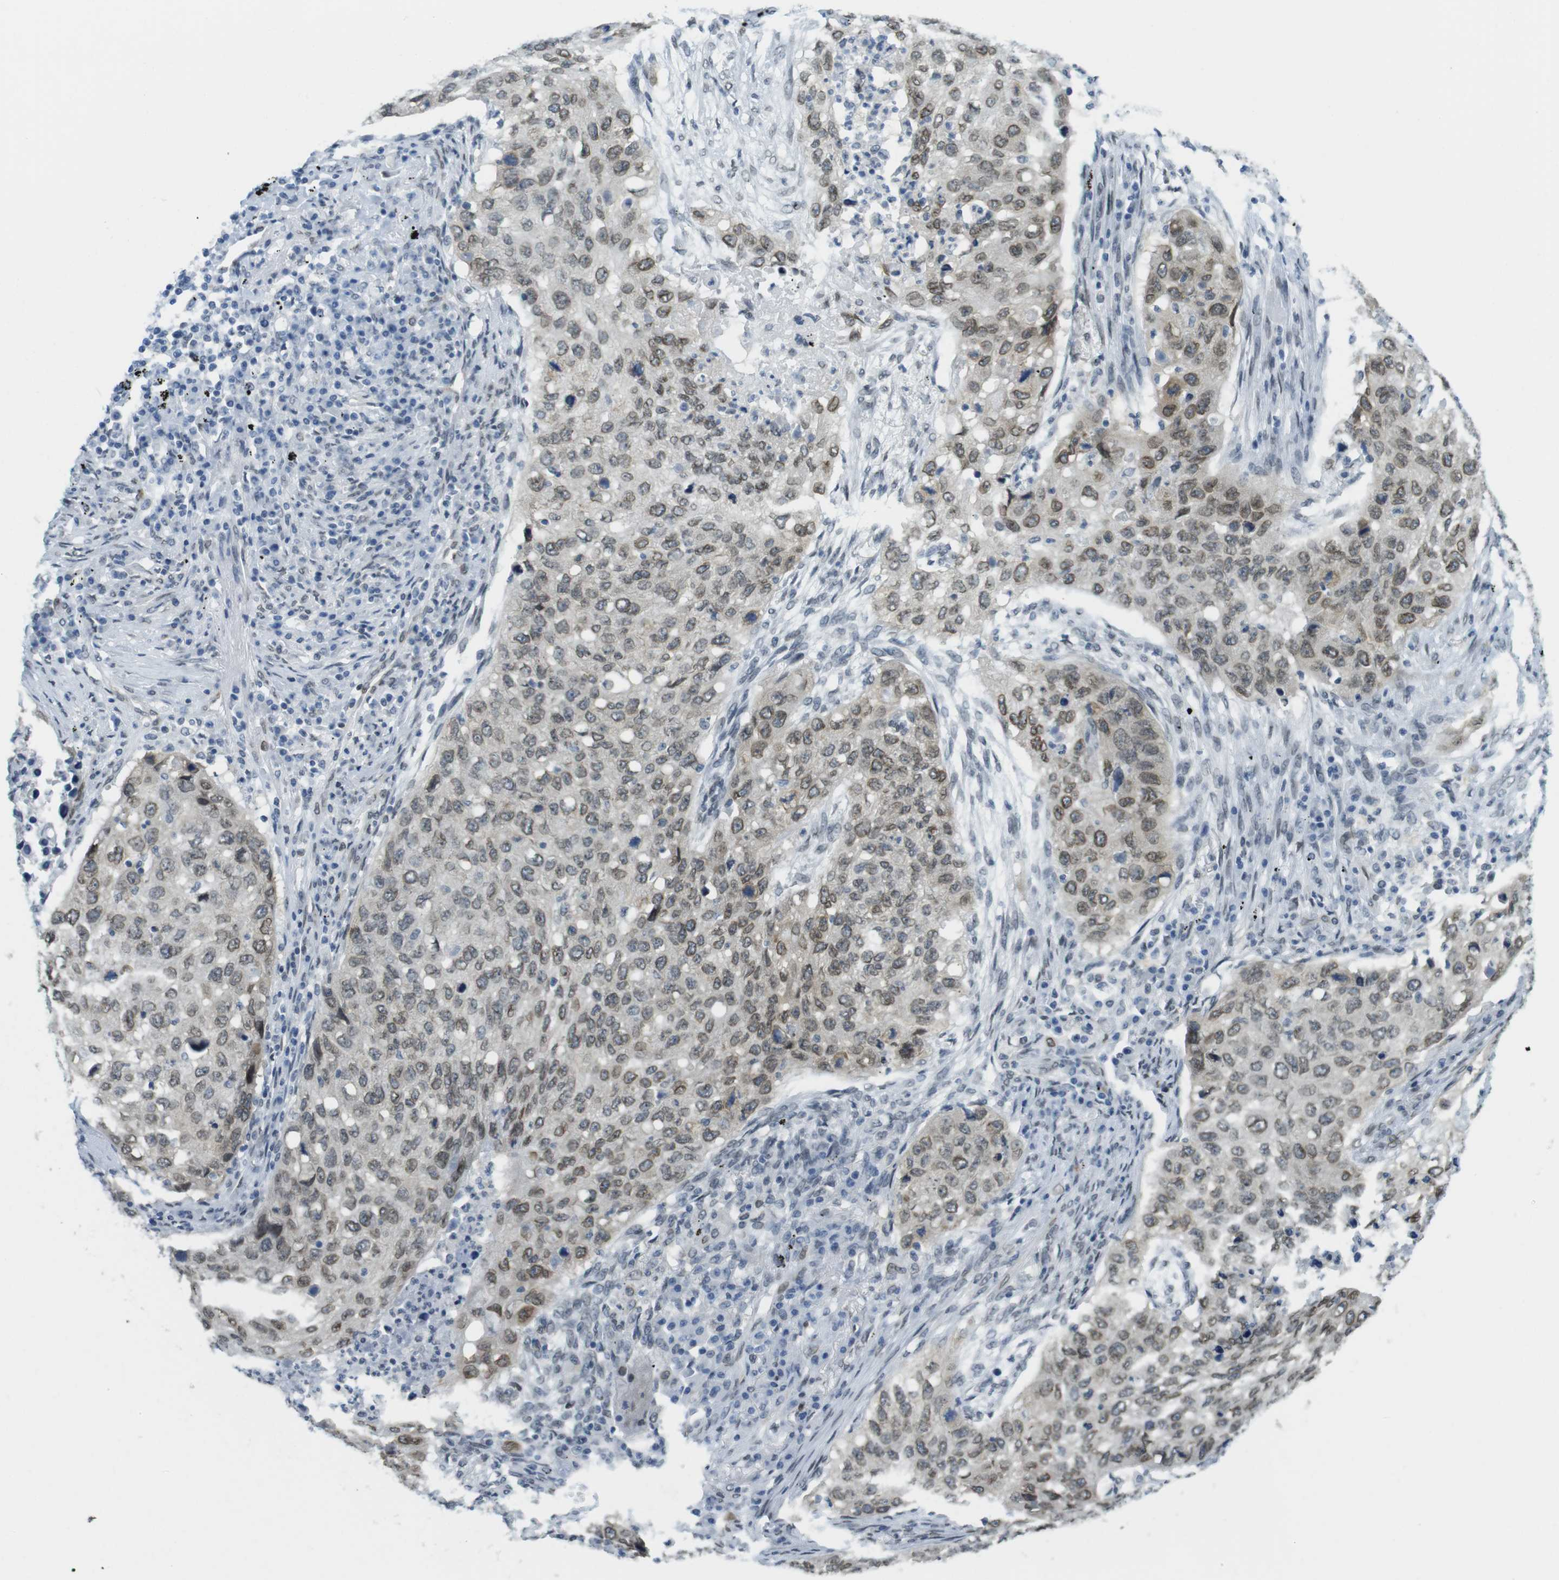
{"staining": {"intensity": "moderate", "quantity": ">75%", "location": "cytoplasmic/membranous,nuclear"}, "tissue": "lung cancer", "cell_type": "Tumor cells", "image_type": "cancer", "snomed": [{"axis": "morphology", "description": "Squamous cell carcinoma, NOS"}, {"axis": "topography", "description": "Lung"}], "caption": "The micrograph exhibits immunohistochemical staining of lung cancer. There is moderate cytoplasmic/membranous and nuclear staining is identified in approximately >75% of tumor cells.", "gene": "ARL6IP6", "patient": {"sex": "female", "age": 63}}